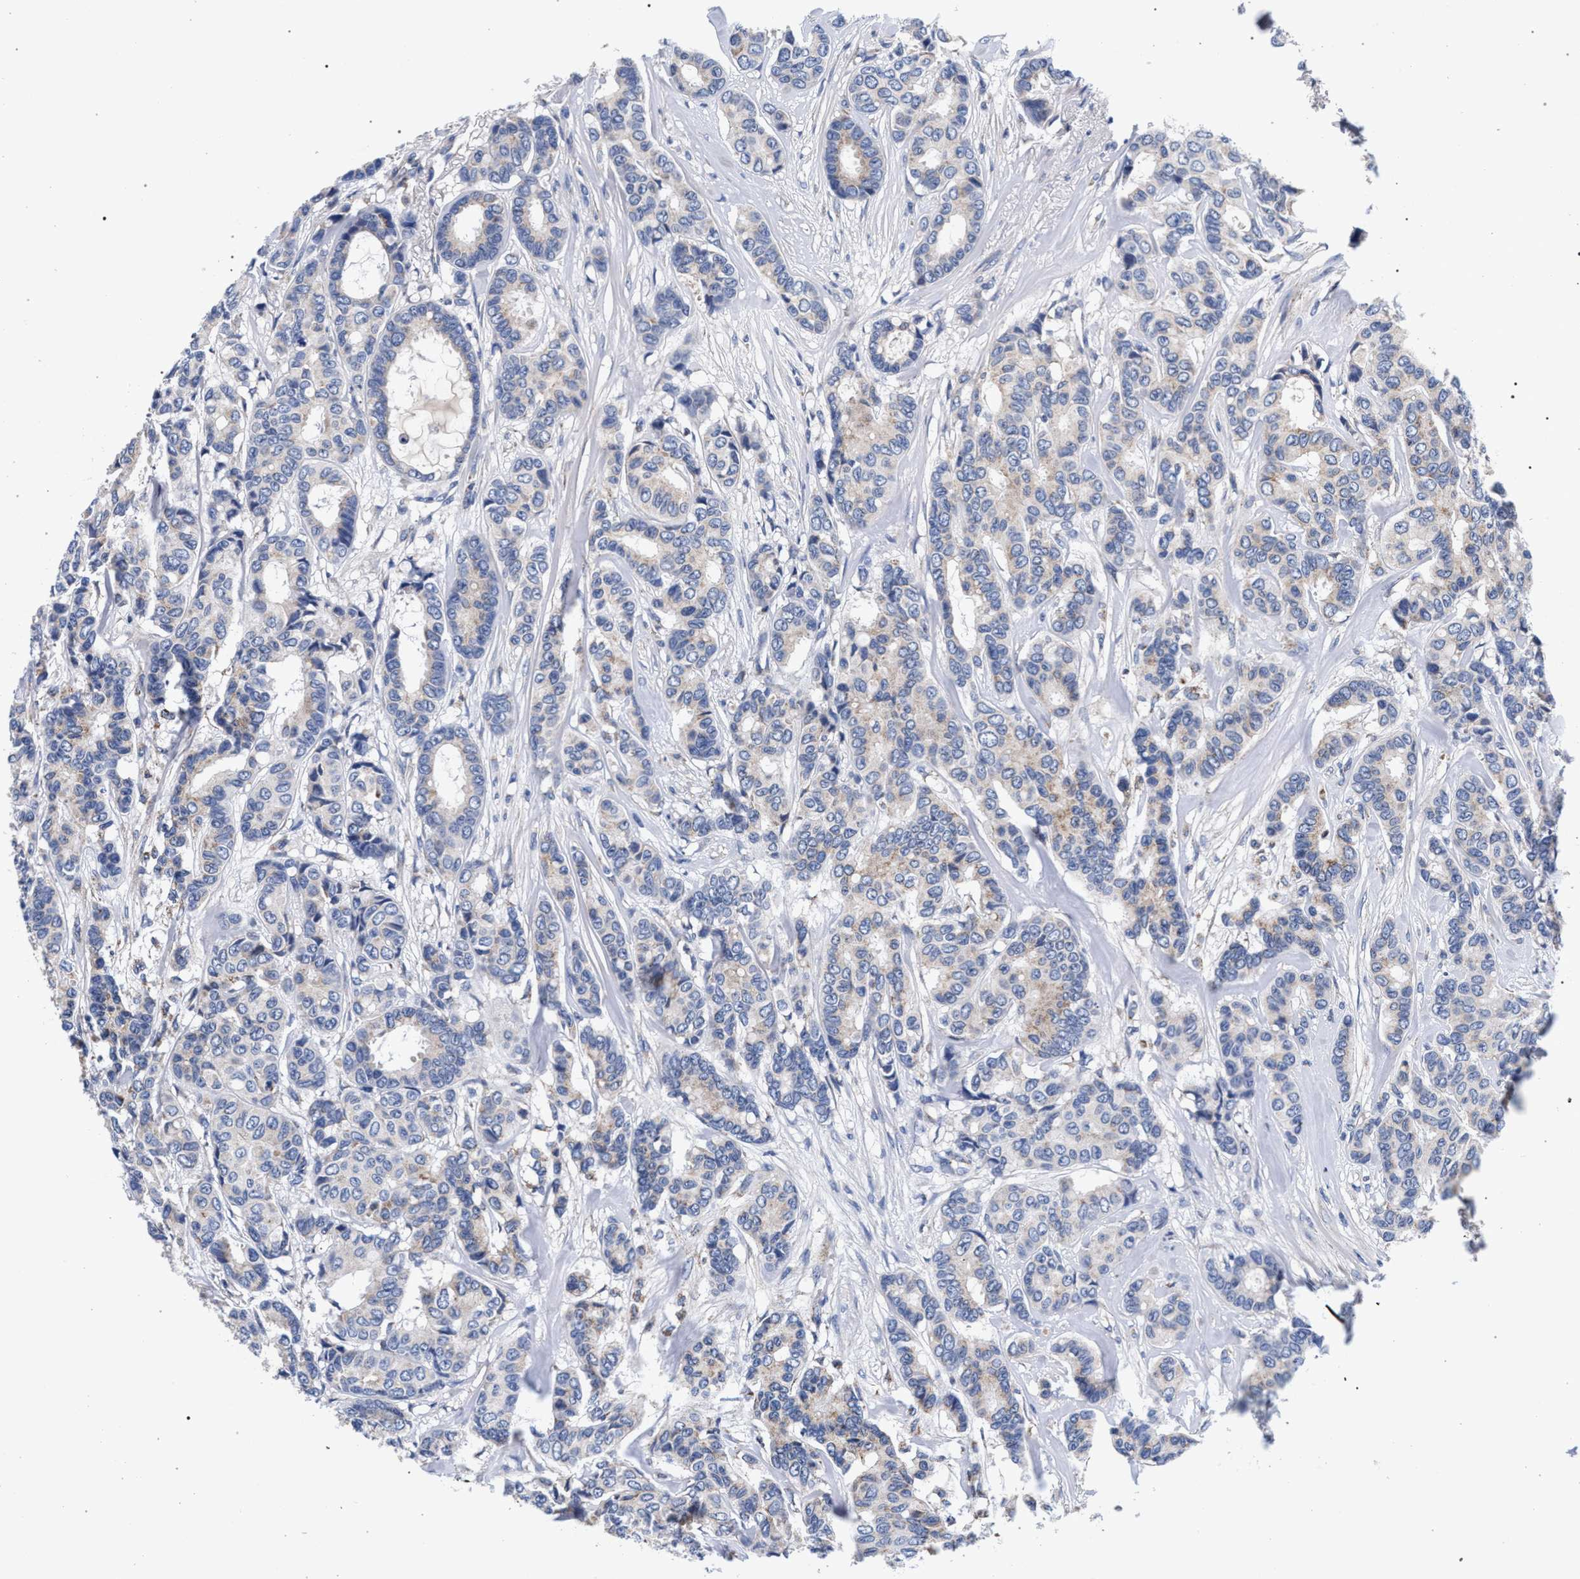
{"staining": {"intensity": "weak", "quantity": "<25%", "location": "cytoplasmic/membranous"}, "tissue": "breast cancer", "cell_type": "Tumor cells", "image_type": "cancer", "snomed": [{"axis": "morphology", "description": "Duct carcinoma"}, {"axis": "topography", "description": "Breast"}], "caption": "Immunohistochemistry photomicrograph of neoplastic tissue: human intraductal carcinoma (breast) stained with DAB (3,3'-diaminobenzidine) shows no significant protein positivity in tumor cells.", "gene": "ACOX1", "patient": {"sex": "female", "age": 87}}